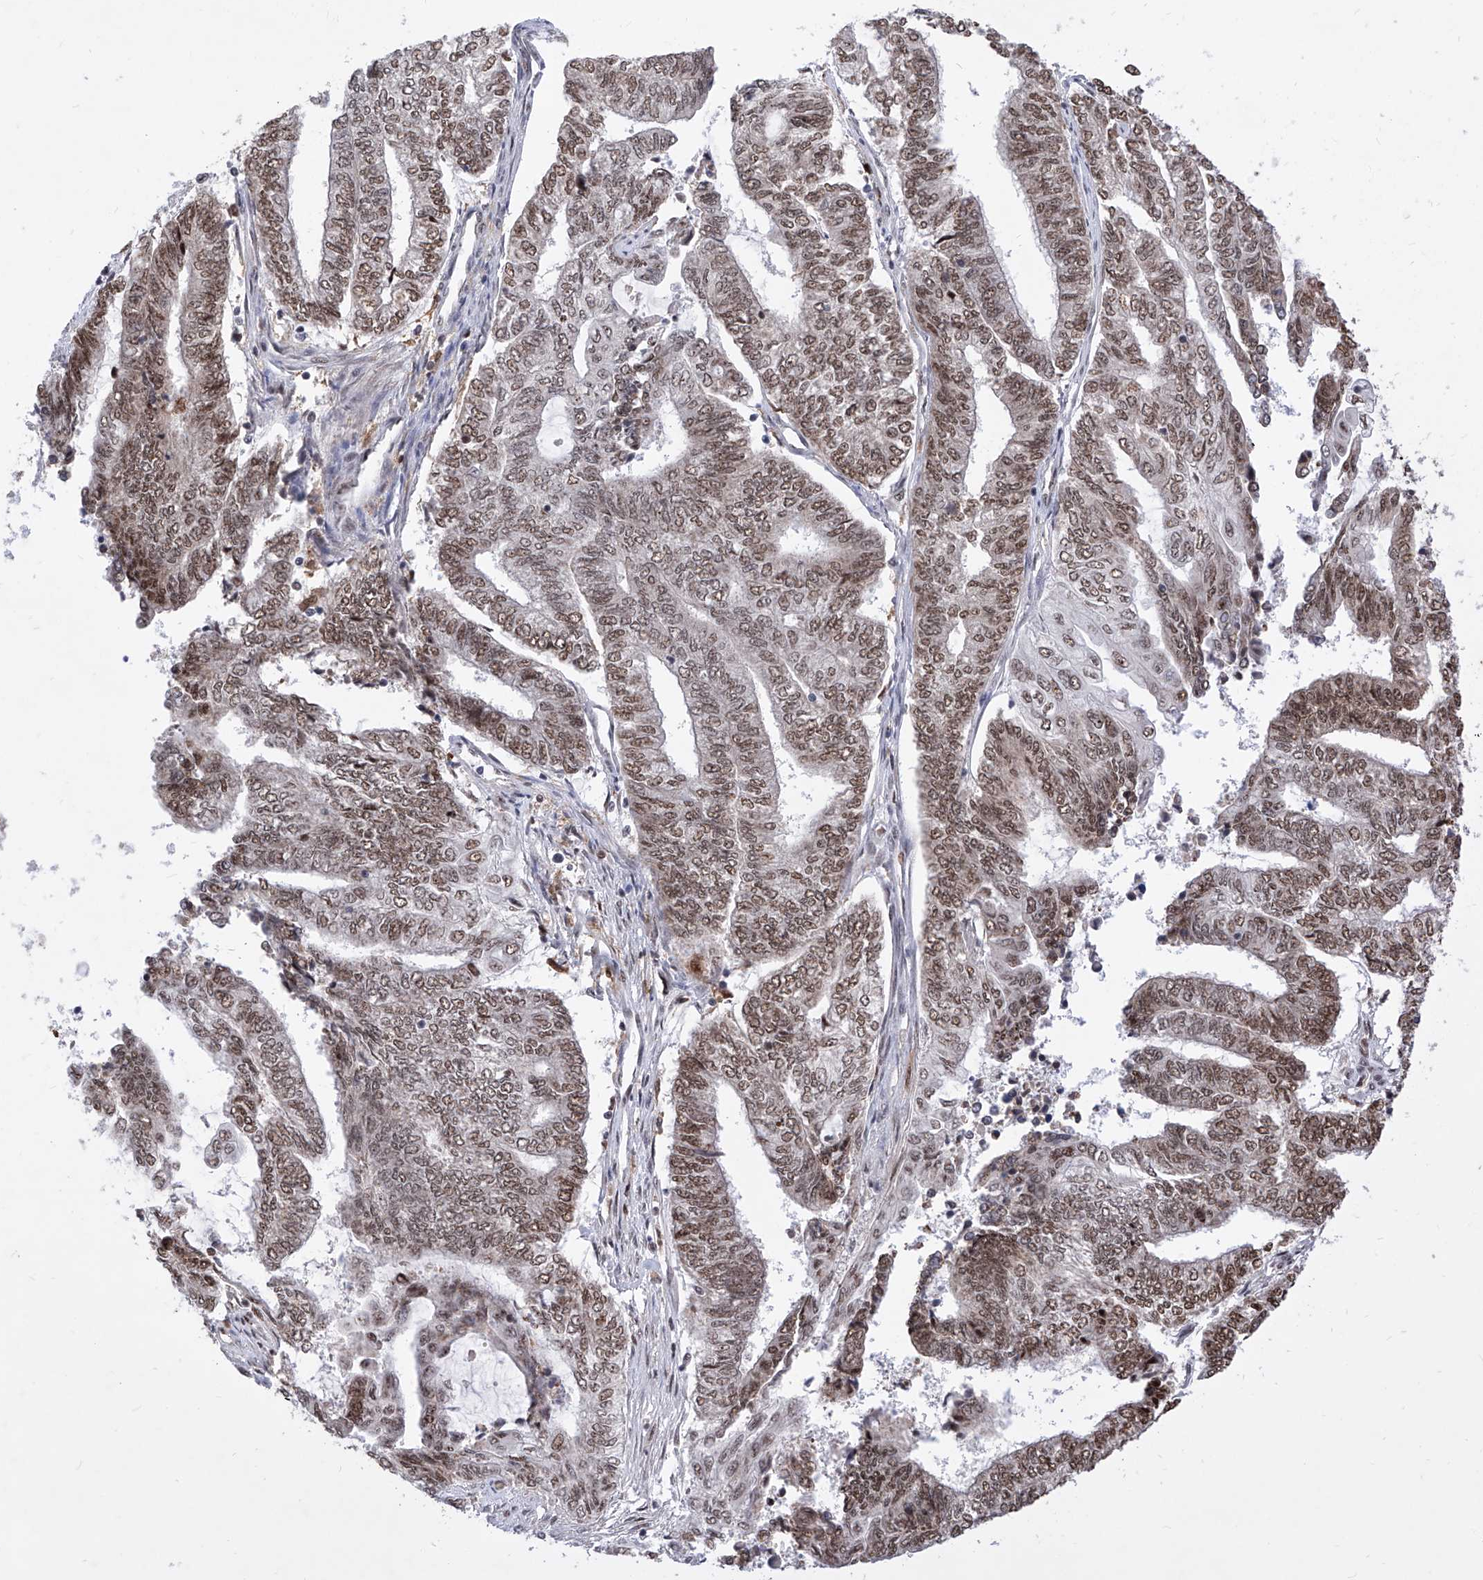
{"staining": {"intensity": "moderate", "quantity": ">75%", "location": "cytoplasmic/membranous"}, "tissue": "endometrial cancer", "cell_type": "Tumor cells", "image_type": "cancer", "snomed": [{"axis": "morphology", "description": "Adenocarcinoma, NOS"}, {"axis": "topography", "description": "Uterus"}, {"axis": "topography", "description": "Endometrium"}], "caption": "Moderate cytoplasmic/membranous protein staining is identified in approximately >75% of tumor cells in endometrial cancer.", "gene": "PHF5A", "patient": {"sex": "female", "age": 70}}